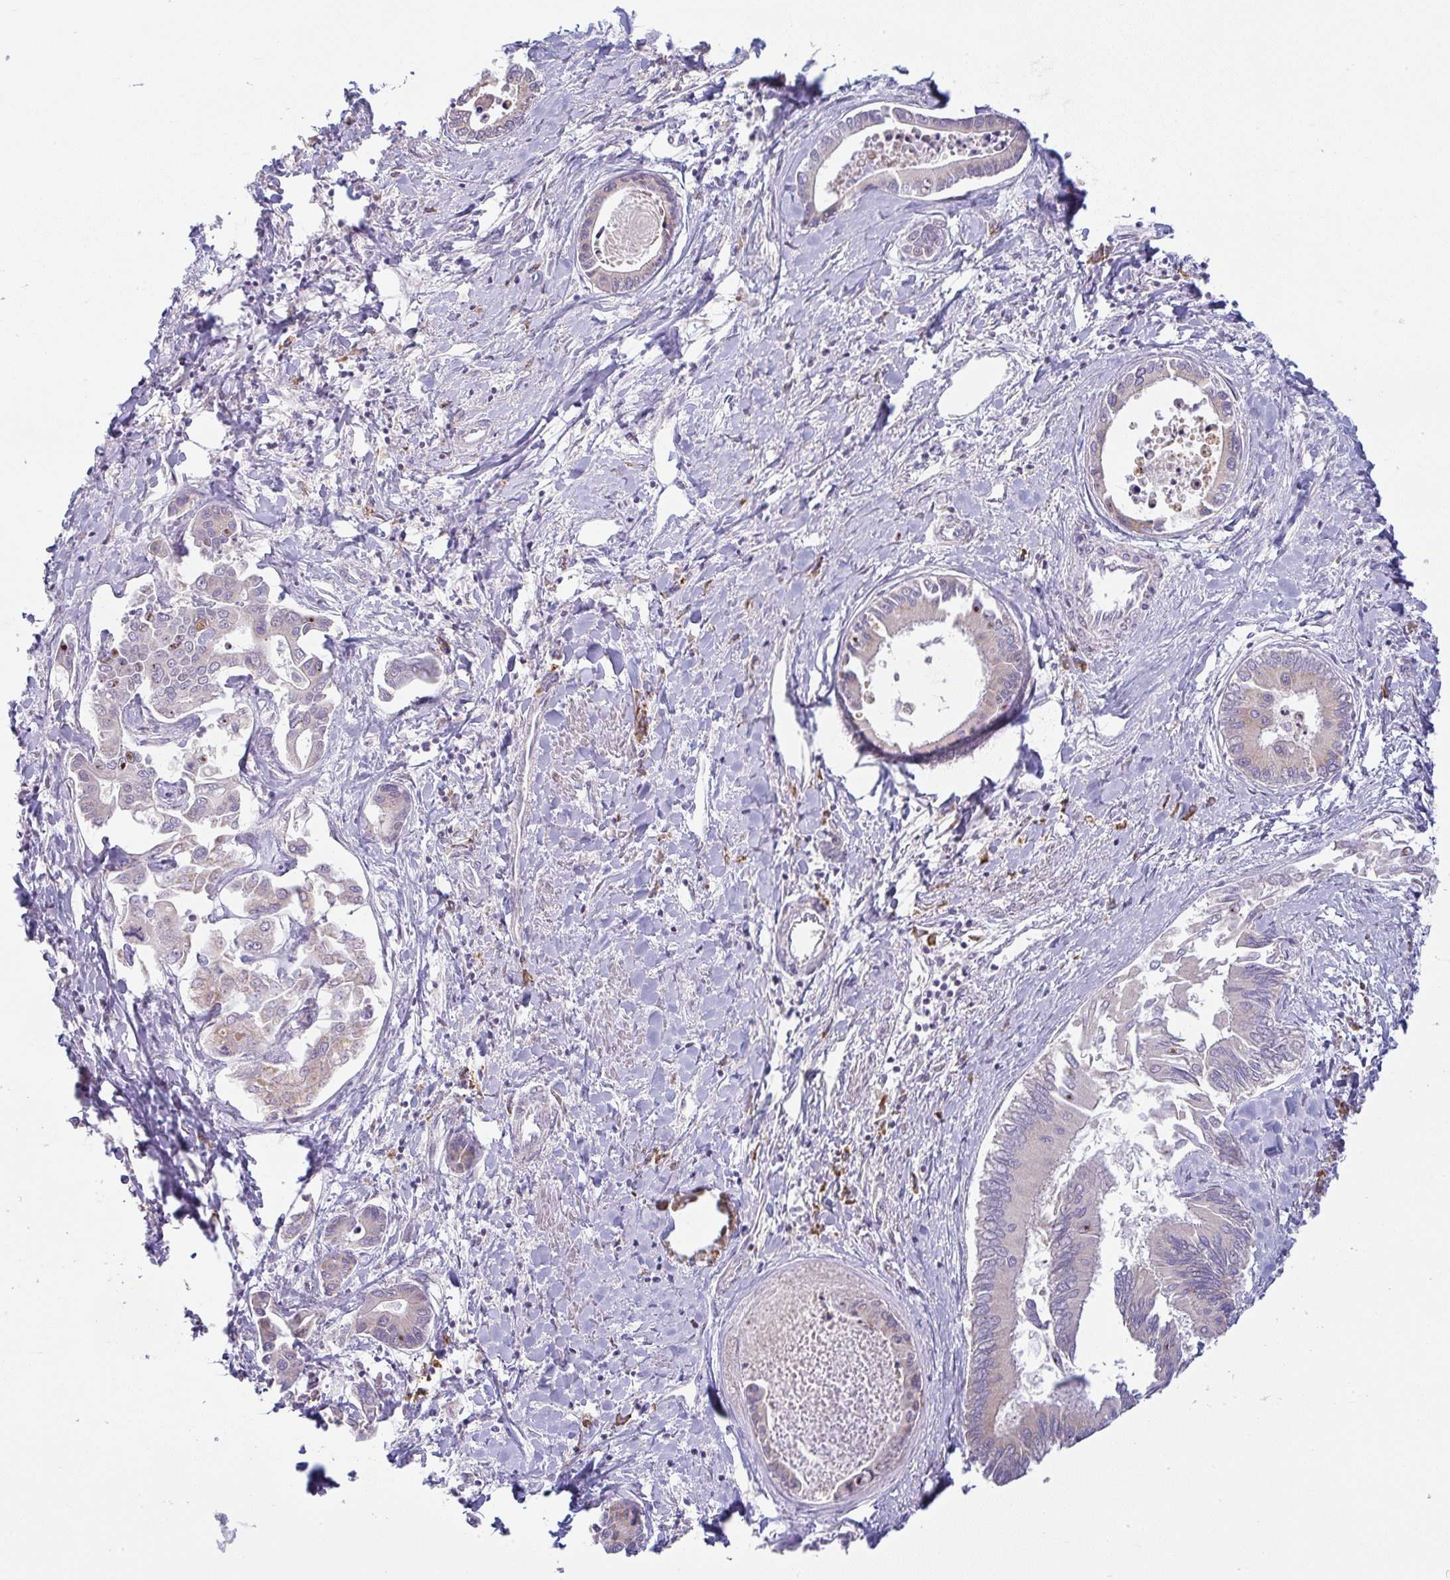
{"staining": {"intensity": "negative", "quantity": "none", "location": "none"}, "tissue": "liver cancer", "cell_type": "Tumor cells", "image_type": "cancer", "snomed": [{"axis": "morphology", "description": "Cholangiocarcinoma"}, {"axis": "topography", "description": "Liver"}], "caption": "An immunohistochemistry histopathology image of cholangiocarcinoma (liver) is shown. There is no staining in tumor cells of cholangiocarcinoma (liver).", "gene": "MOB1A", "patient": {"sex": "male", "age": 66}}